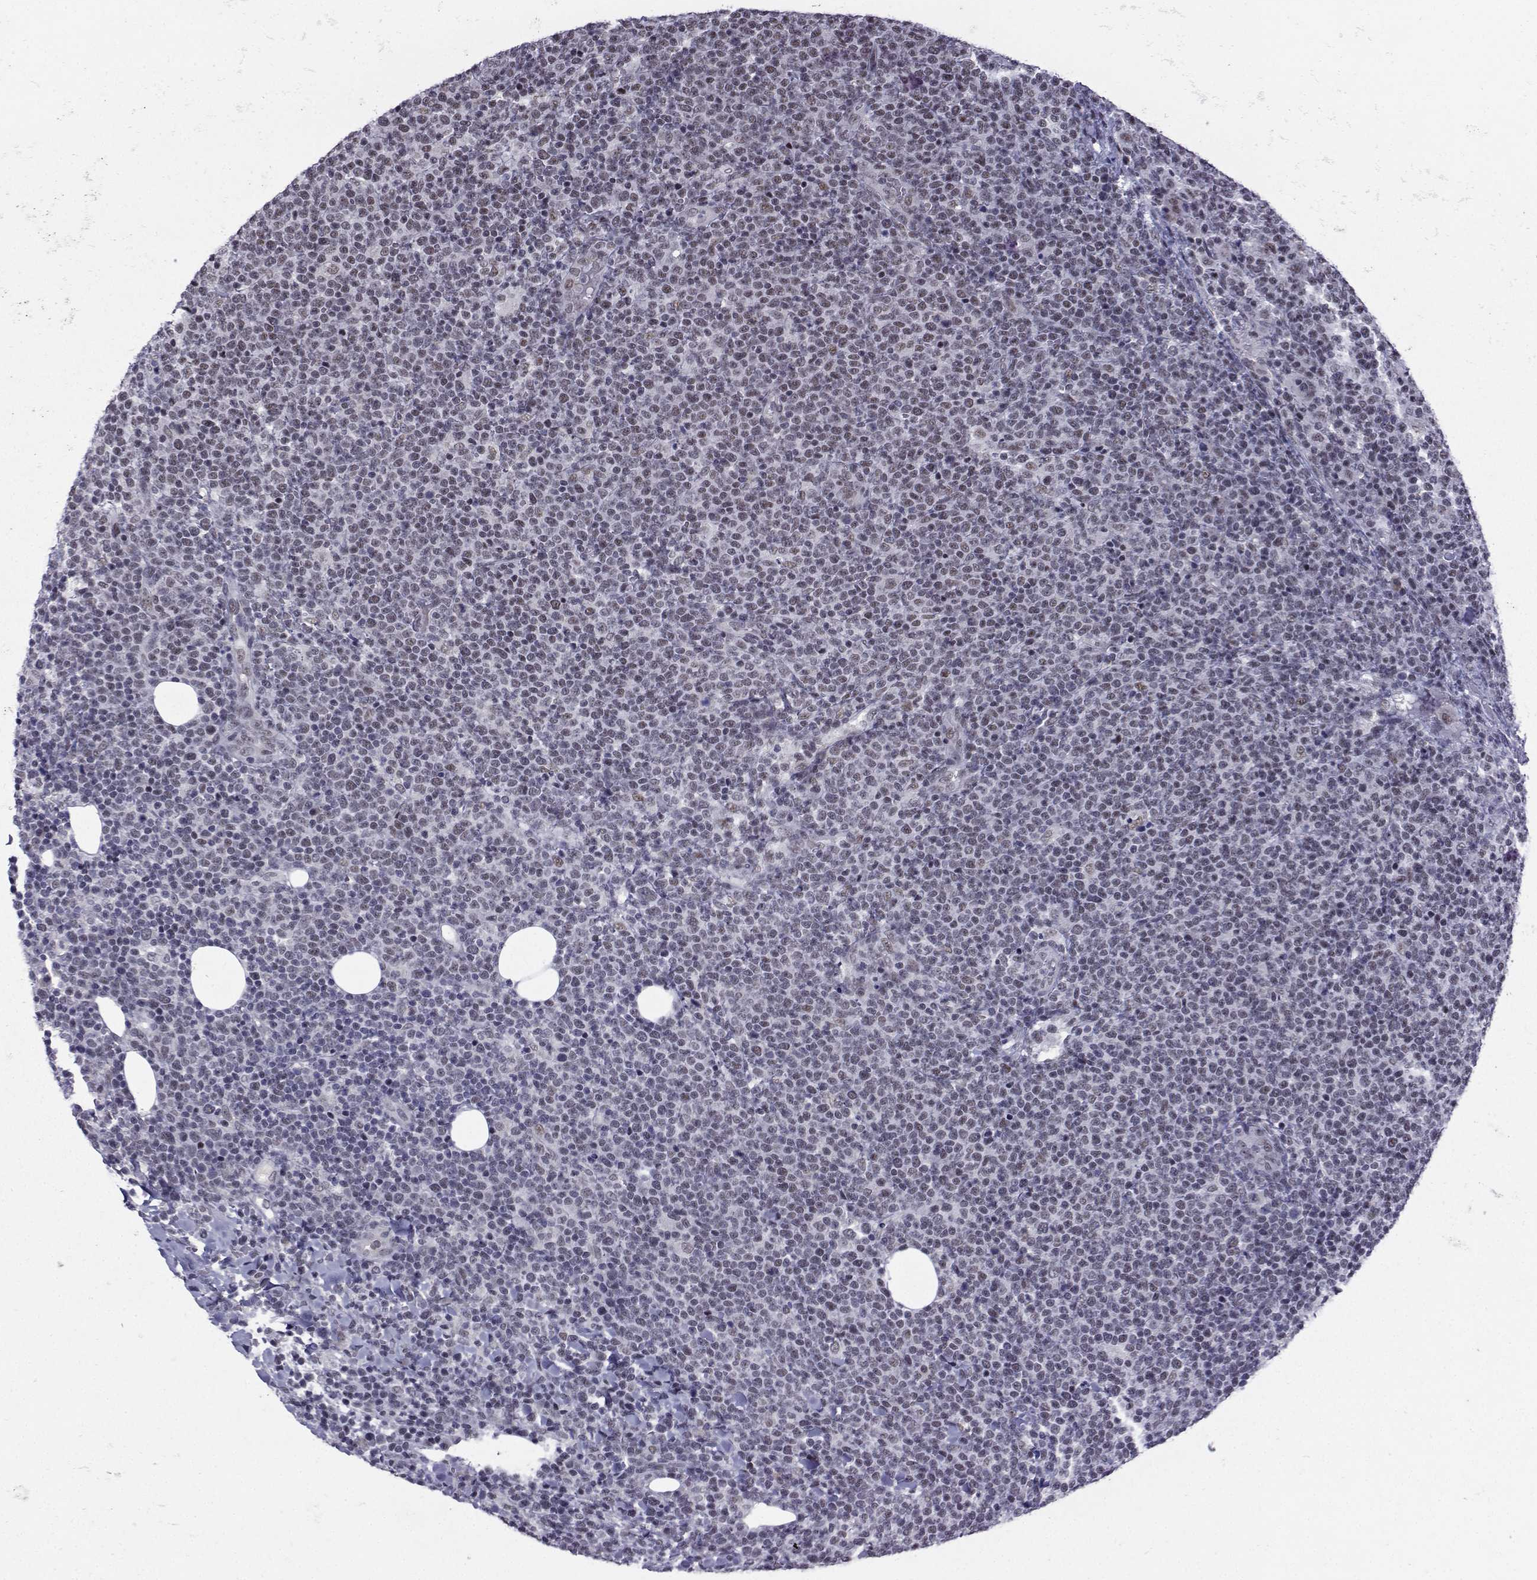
{"staining": {"intensity": "negative", "quantity": "none", "location": "none"}, "tissue": "lymphoma", "cell_type": "Tumor cells", "image_type": "cancer", "snomed": [{"axis": "morphology", "description": "Malignant lymphoma, non-Hodgkin's type, High grade"}, {"axis": "topography", "description": "Lymph node"}], "caption": "The micrograph demonstrates no significant expression in tumor cells of lymphoma. The staining was performed using DAB (3,3'-diaminobenzidine) to visualize the protein expression in brown, while the nuclei were stained in blue with hematoxylin (Magnification: 20x).", "gene": "LIN28A", "patient": {"sex": "male", "age": 61}}